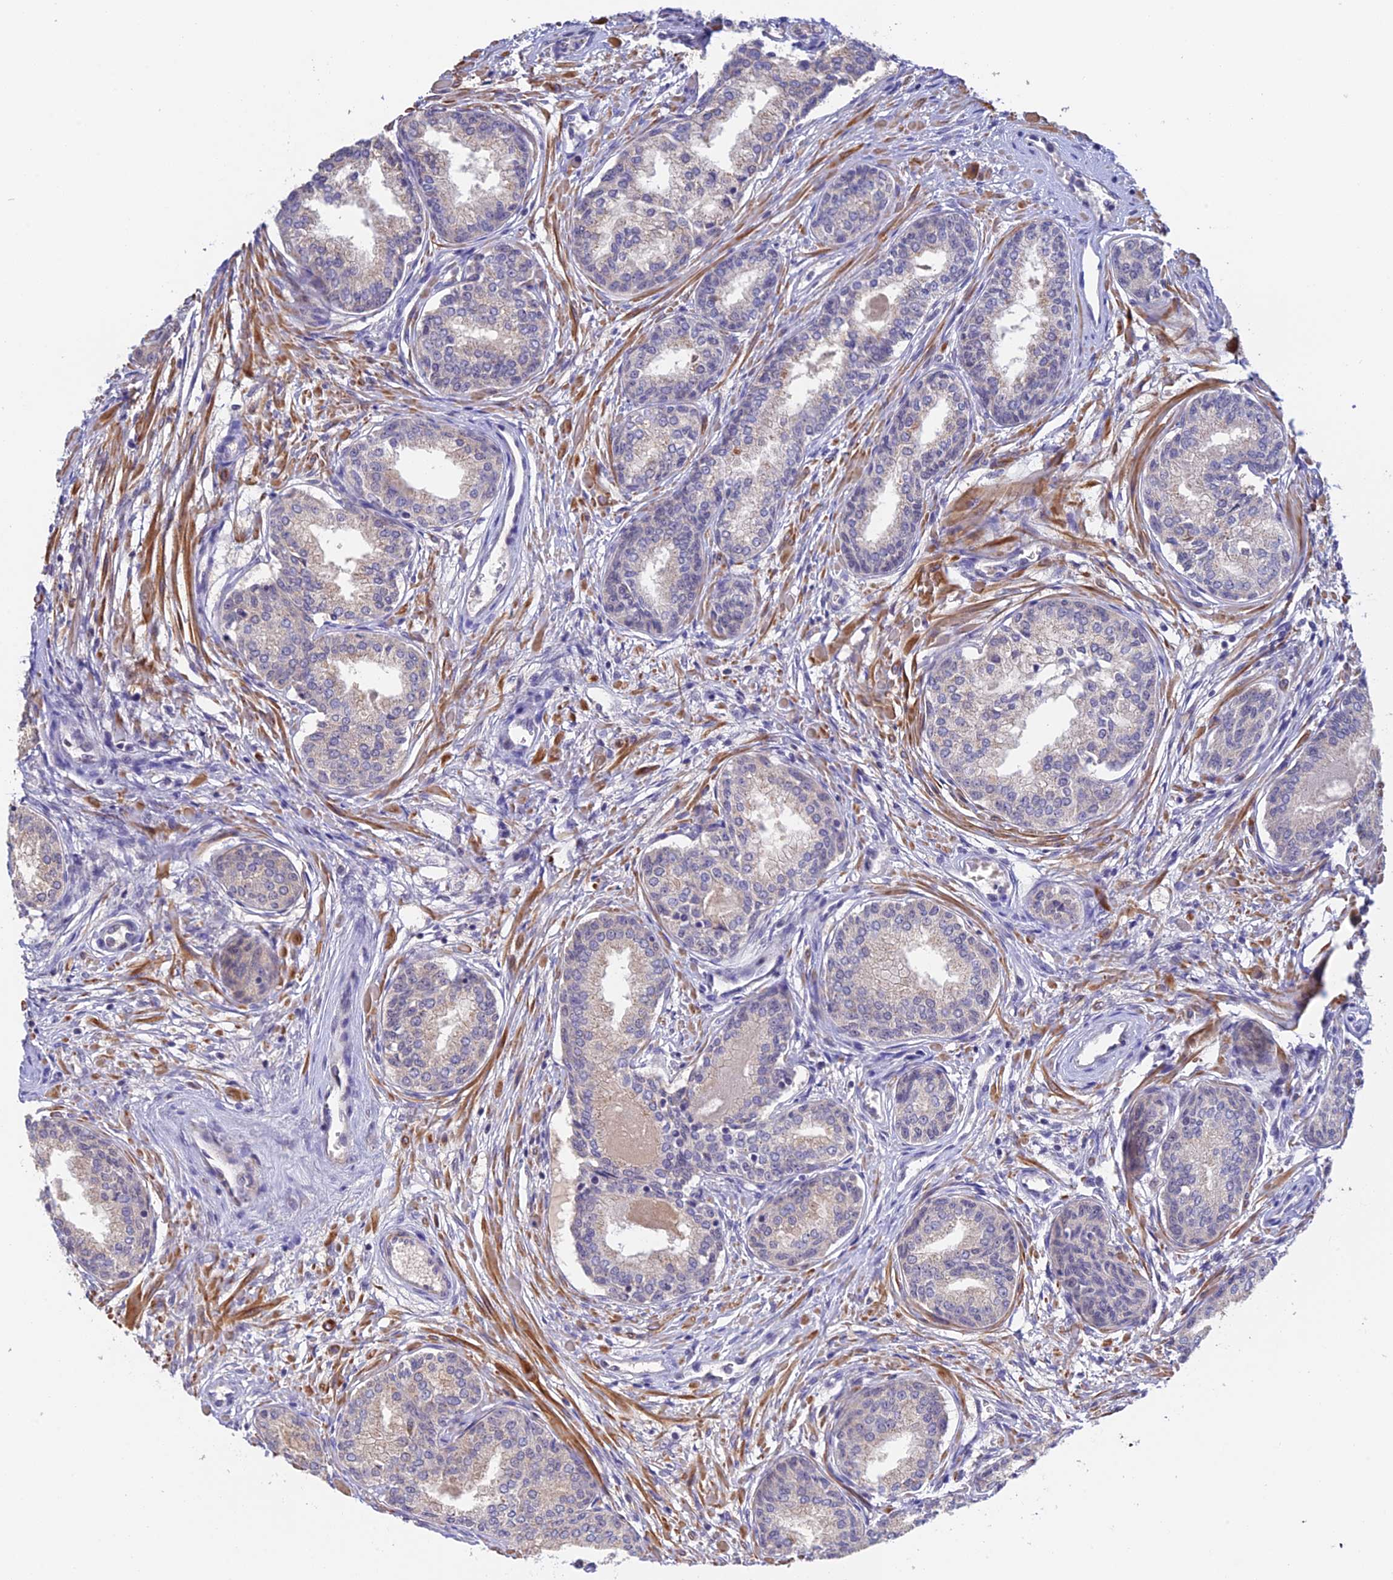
{"staining": {"intensity": "negative", "quantity": "none", "location": "none"}, "tissue": "prostate cancer", "cell_type": "Tumor cells", "image_type": "cancer", "snomed": [{"axis": "morphology", "description": "Adenocarcinoma, High grade"}, {"axis": "topography", "description": "Prostate"}], "caption": "Prostate cancer (high-grade adenocarcinoma) was stained to show a protein in brown. There is no significant staining in tumor cells. (DAB IHC visualized using brightfield microscopy, high magnification).", "gene": "CWH43", "patient": {"sex": "male", "age": 67}}